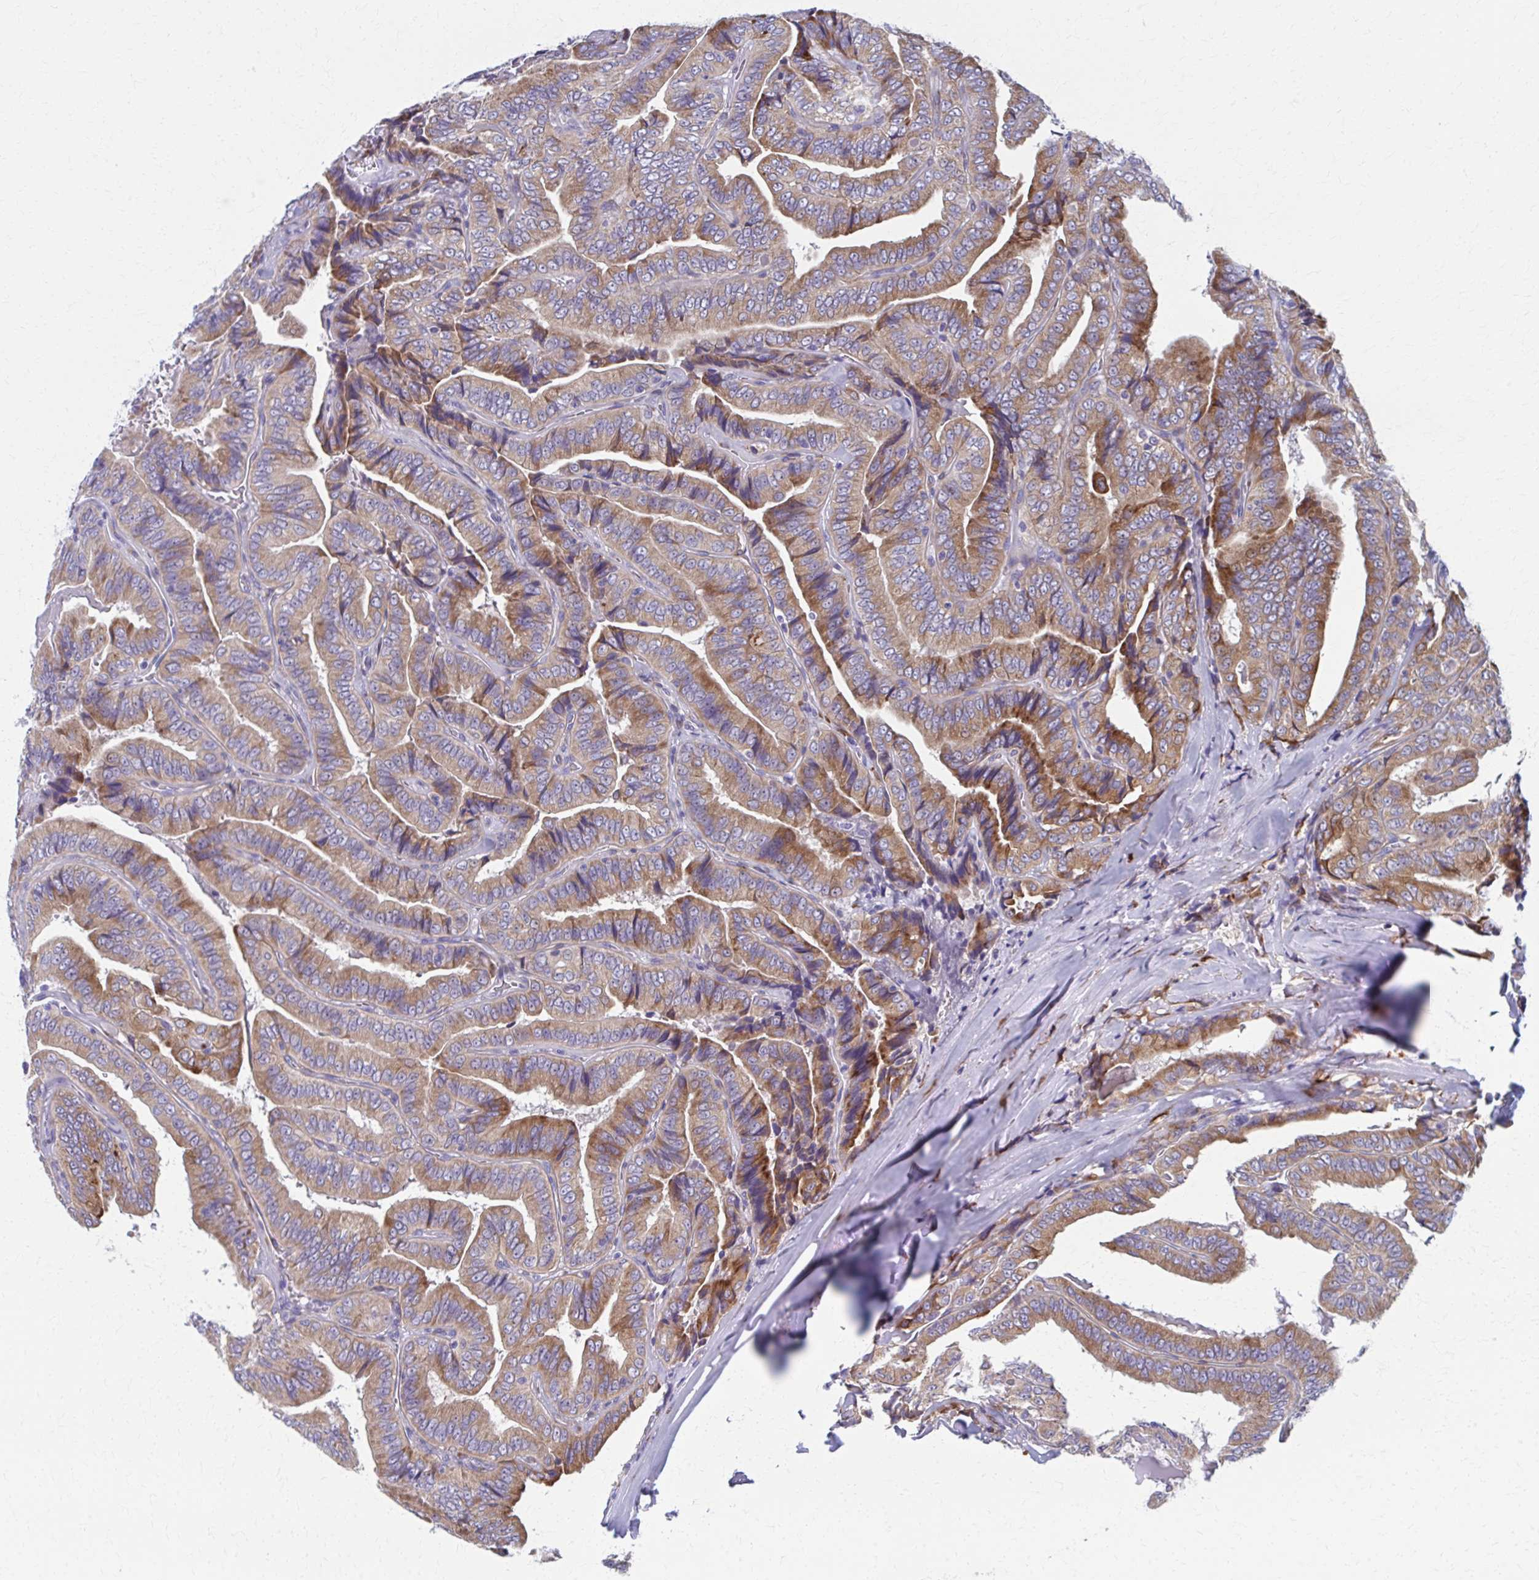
{"staining": {"intensity": "moderate", "quantity": ">75%", "location": "cytoplasmic/membranous"}, "tissue": "thyroid cancer", "cell_type": "Tumor cells", "image_type": "cancer", "snomed": [{"axis": "morphology", "description": "Papillary adenocarcinoma, NOS"}, {"axis": "topography", "description": "Thyroid gland"}], "caption": "Immunohistochemistry (IHC) of papillary adenocarcinoma (thyroid) demonstrates medium levels of moderate cytoplasmic/membranous expression in about >75% of tumor cells. (DAB IHC, brown staining for protein, blue staining for nuclei).", "gene": "SPATS2L", "patient": {"sex": "male", "age": 61}}